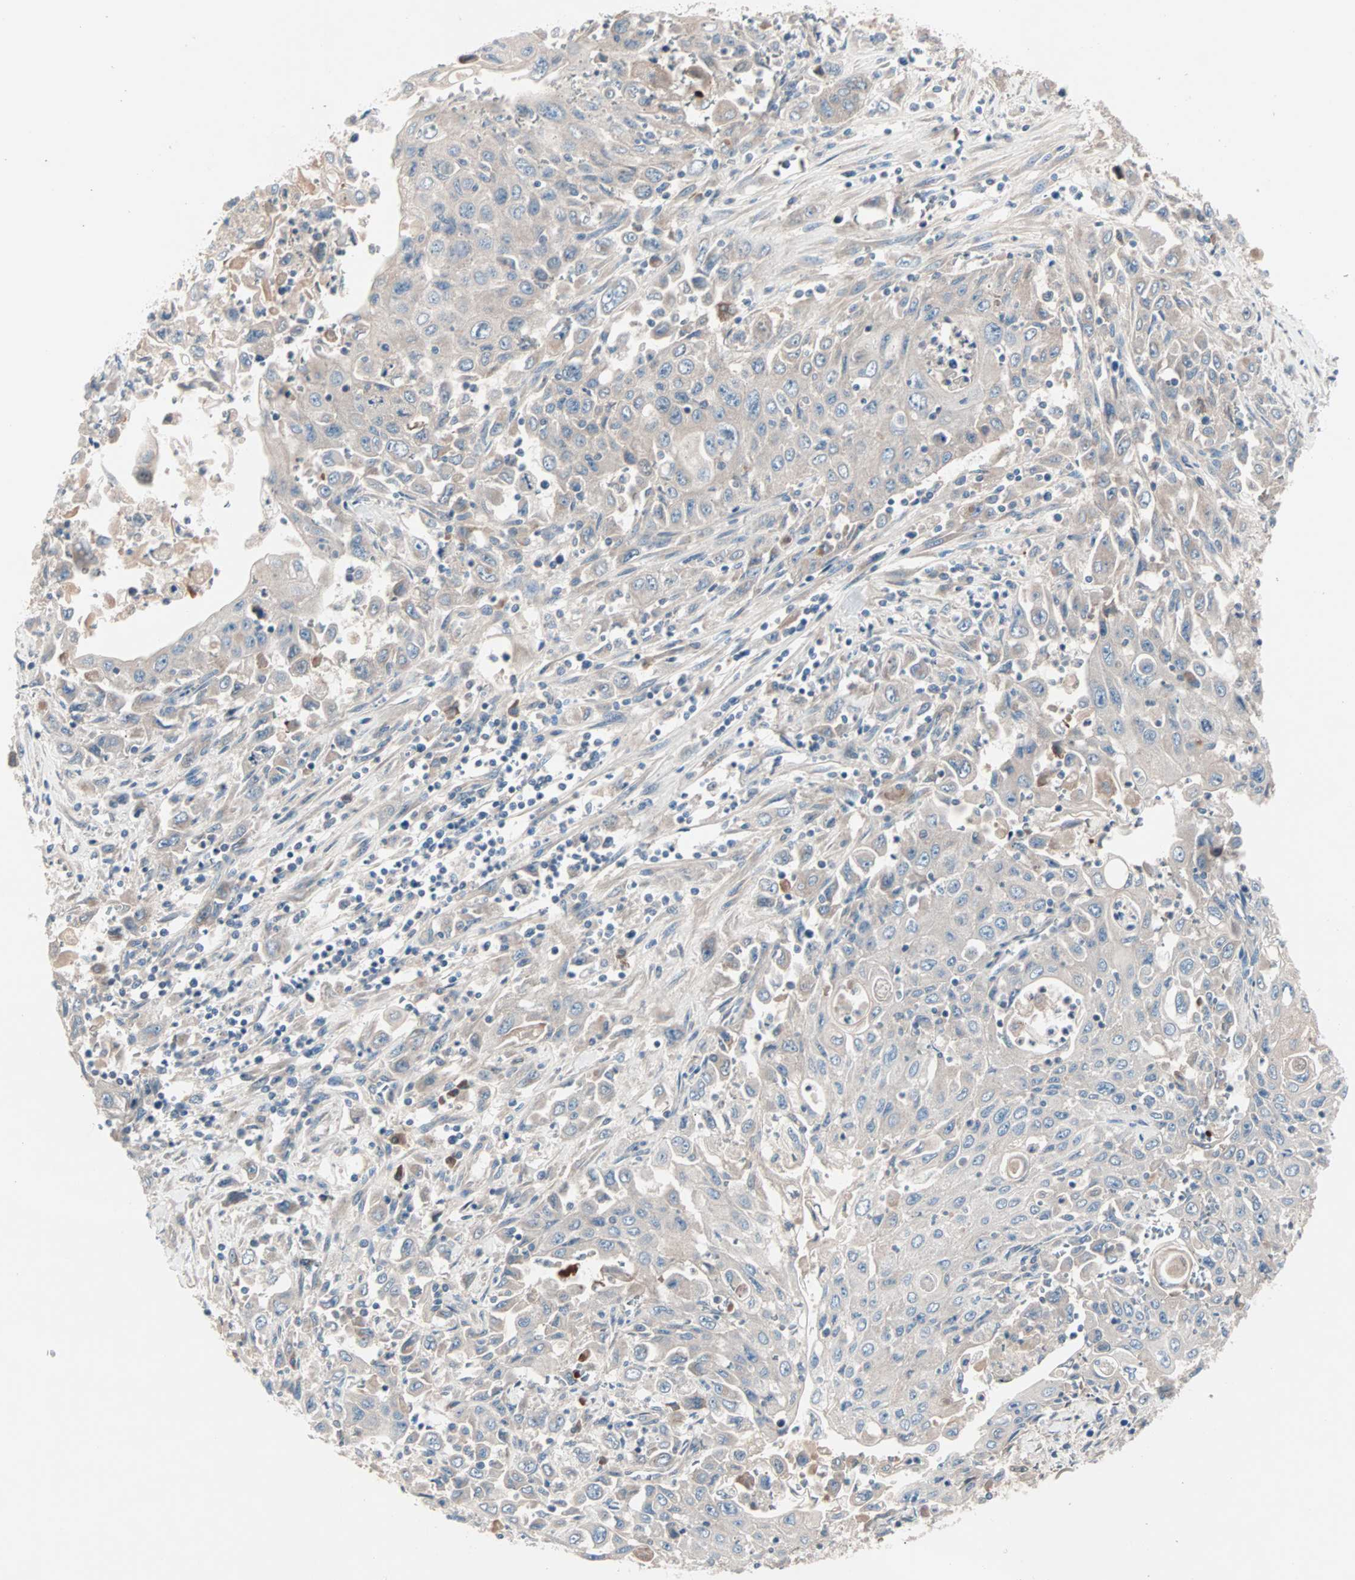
{"staining": {"intensity": "weak", "quantity": "<25%", "location": "cytoplasmic/membranous"}, "tissue": "pancreatic cancer", "cell_type": "Tumor cells", "image_type": "cancer", "snomed": [{"axis": "morphology", "description": "Adenocarcinoma, NOS"}, {"axis": "topography", "description": "Pancreas"}], "caption": "DAB immunohistochemical staining of human pancreatic cancer reveals no significant staining in tumor cells.", "gene": "CAD", "patient": {"sex": "male", "age": 70}}